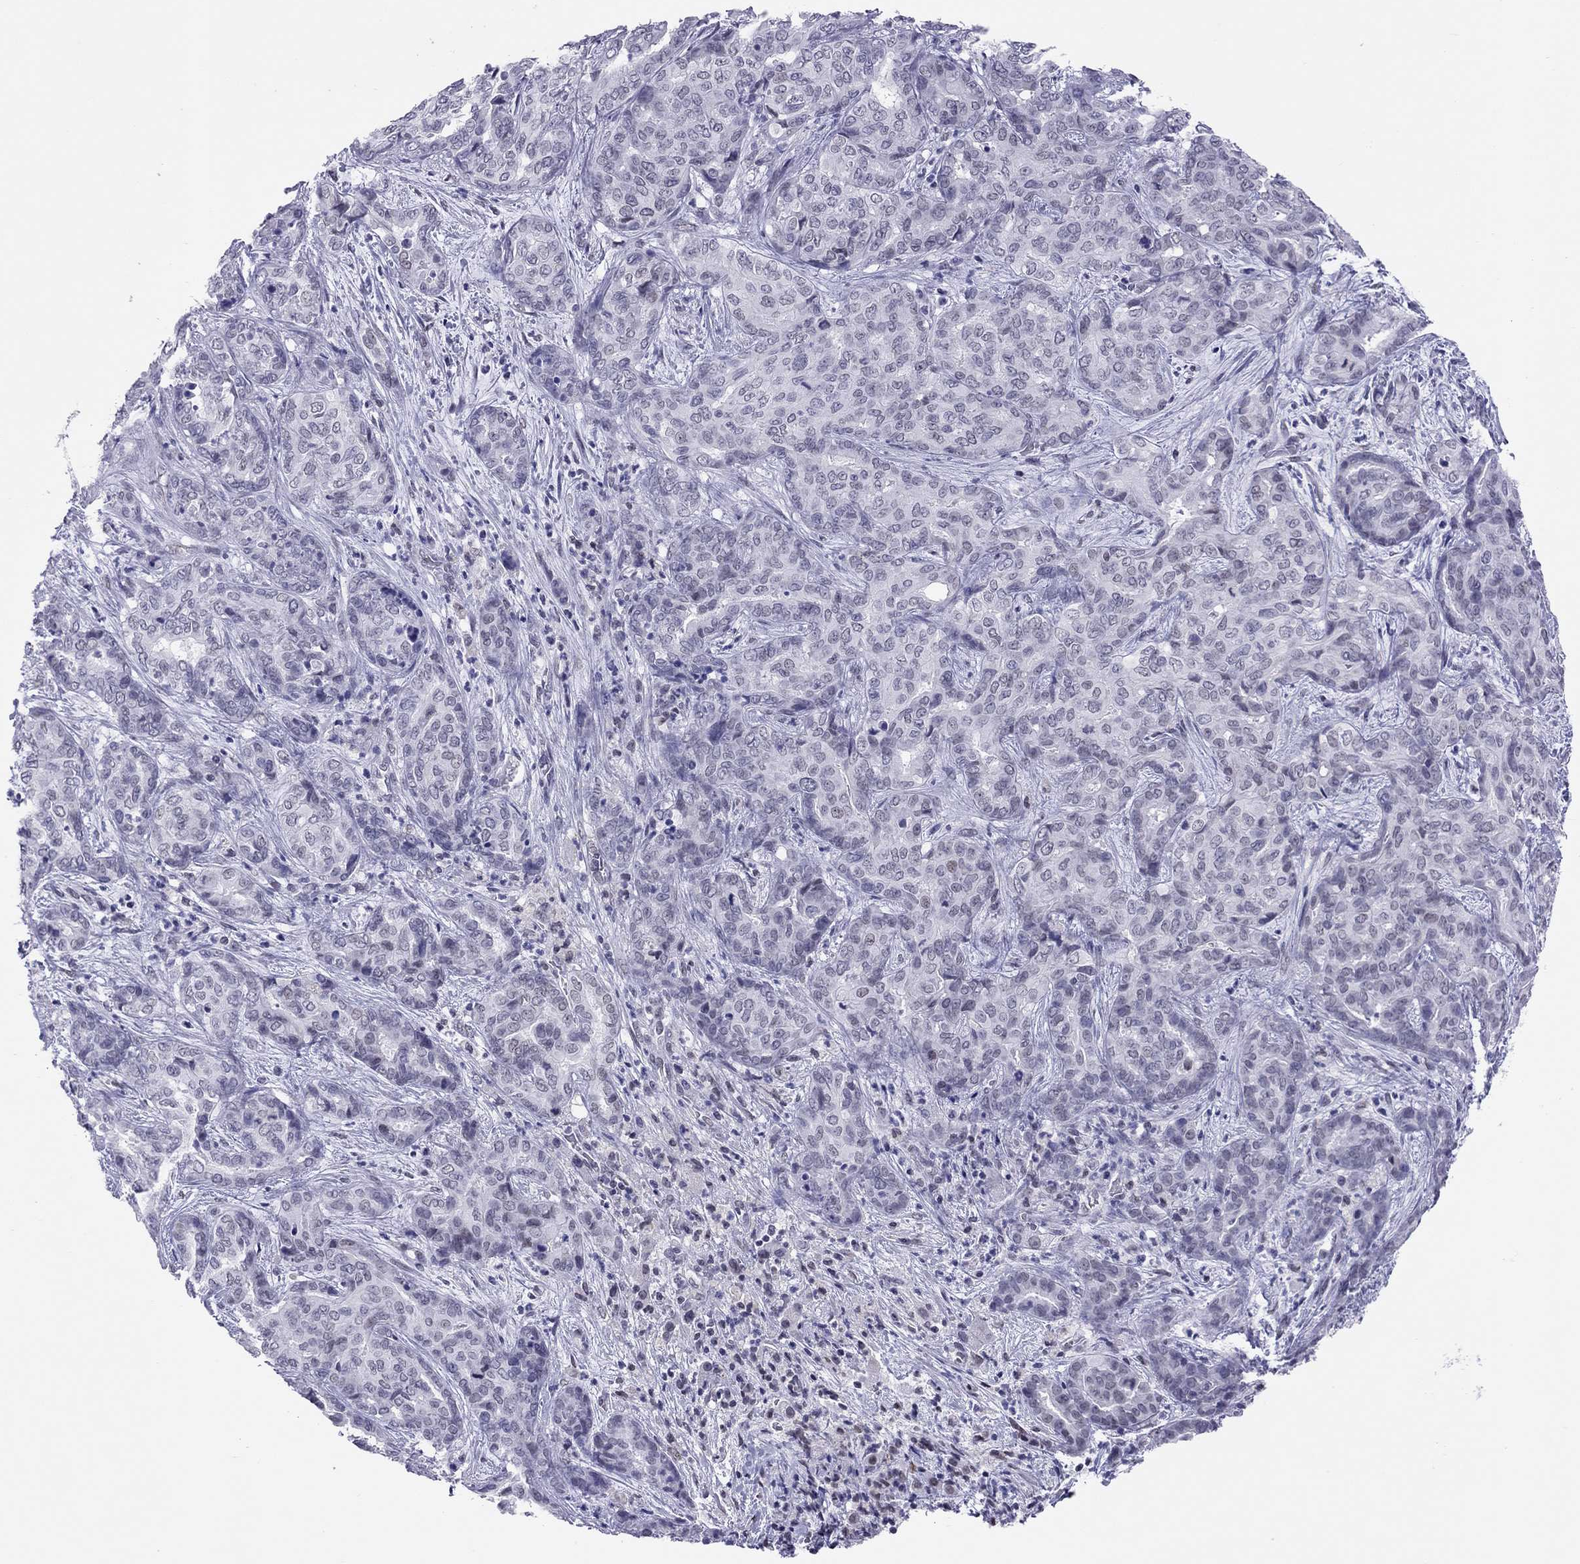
{"staining": {"intensity": "negative", "quantity": "none", "location": "none"}, "tissue": "liver cancer", "cell_type": "Tumor cells", "image_type": "cancer", "snomed": [{"axis": "morphology", "description": "Cholangiocarcinoma"}, {"axis": "topography", "description": "Liver"}], "caption": "High power microscopy photomicrograph of an immunohistochemistry (IHC) image of liver cancer (cholangiocarcinoma), revealing no significant staining in tumor cells.", "gene": "JHY", "patient": {"sex": "female", "age": 64}}